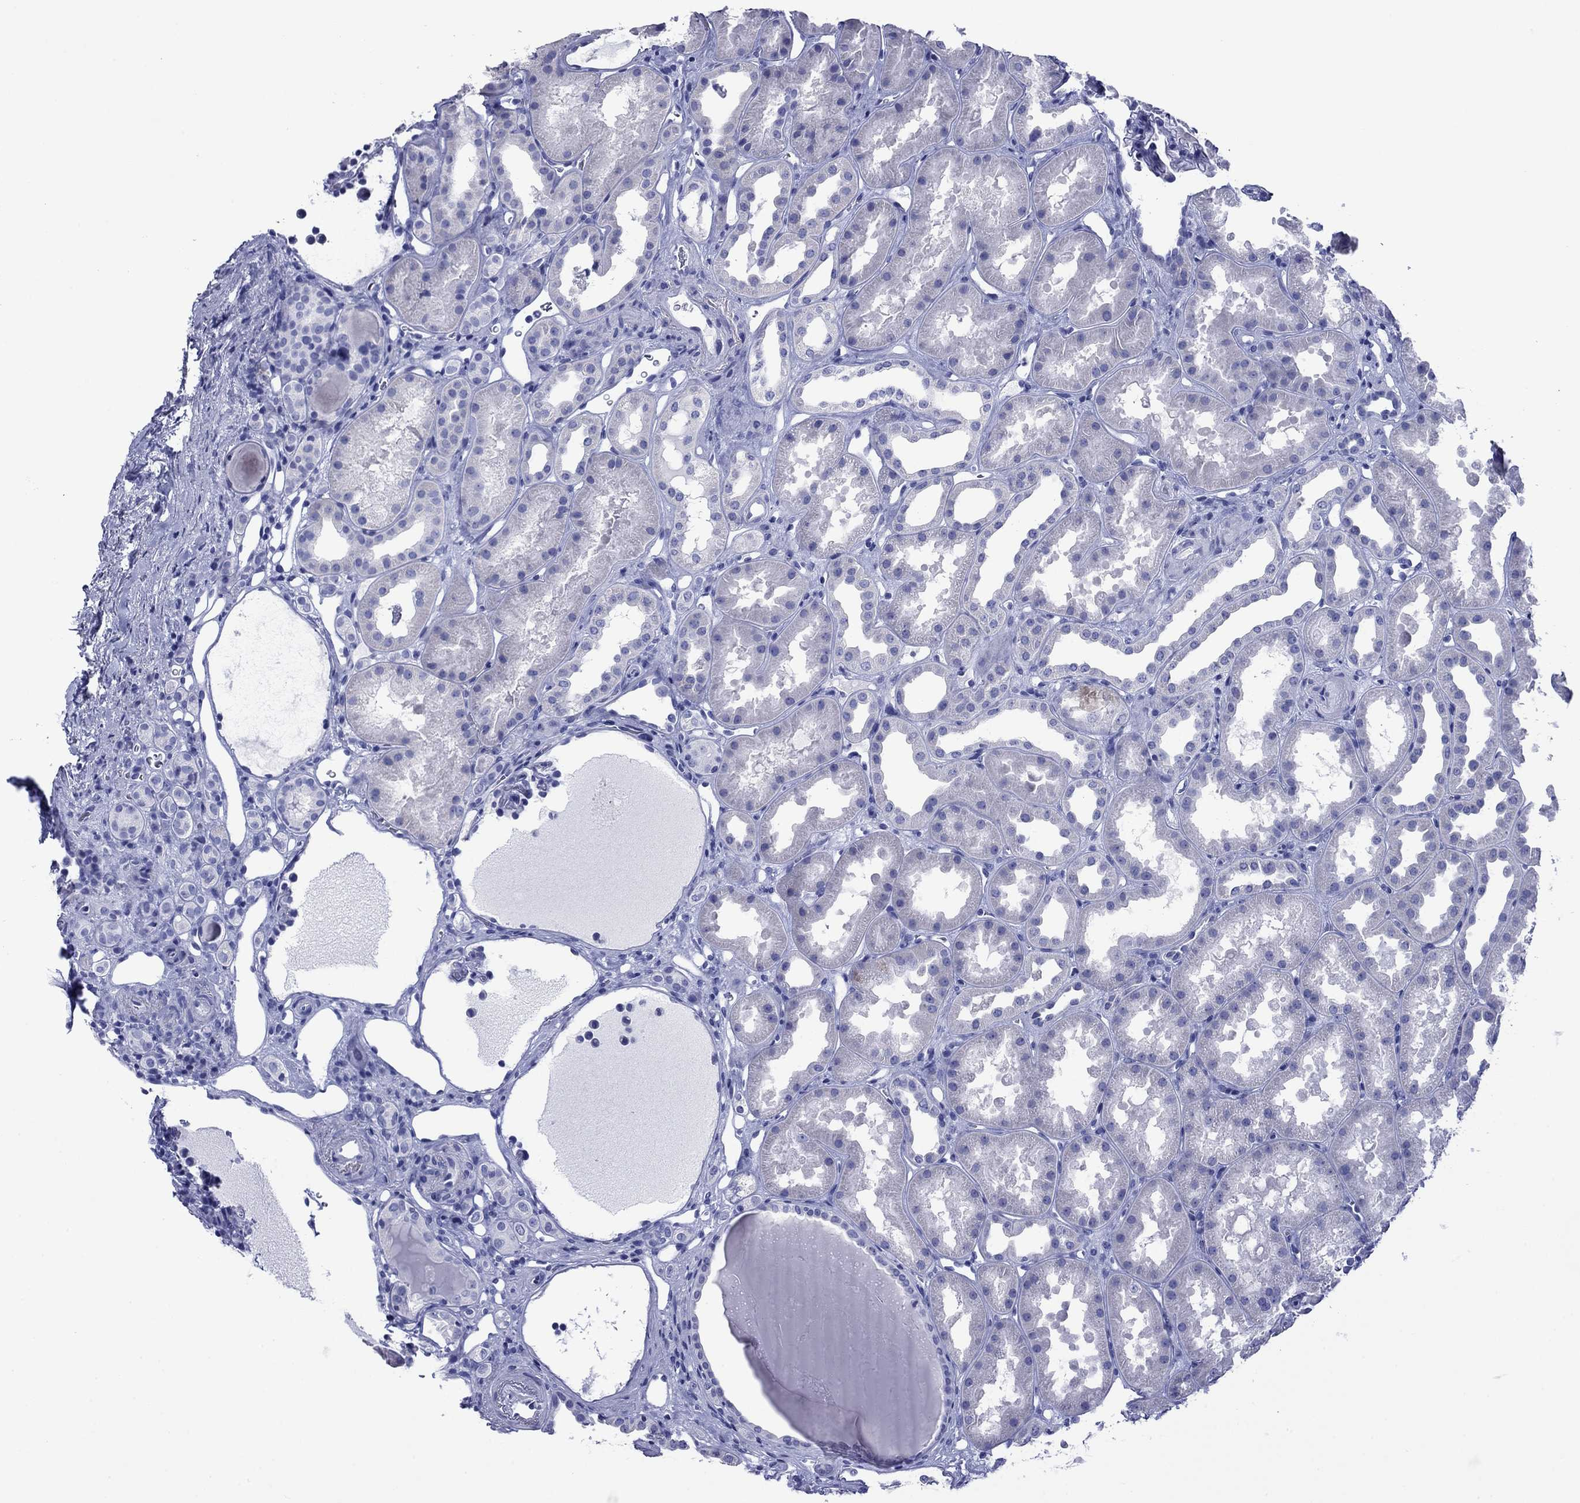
{"staining": {"intensity": "negative", "quantity": "none", "location": "none"}, "tissue": "kidney", "cell_type": "Cells in glomeruli", "image_type": "normal", "snomed": [{"axis": "morphology", "description": "Normal tissue, NOS"}, {"axis": "topography", "description": "Kidney"}], "caption": "High power microscopy histopathology image of an immunohistochemistry histopathology image of unremarkable kidney, revealing no significant expression in cells in glomeruli.", "gene": "GIP", "patient": {"sex": "male", "age": 61}}